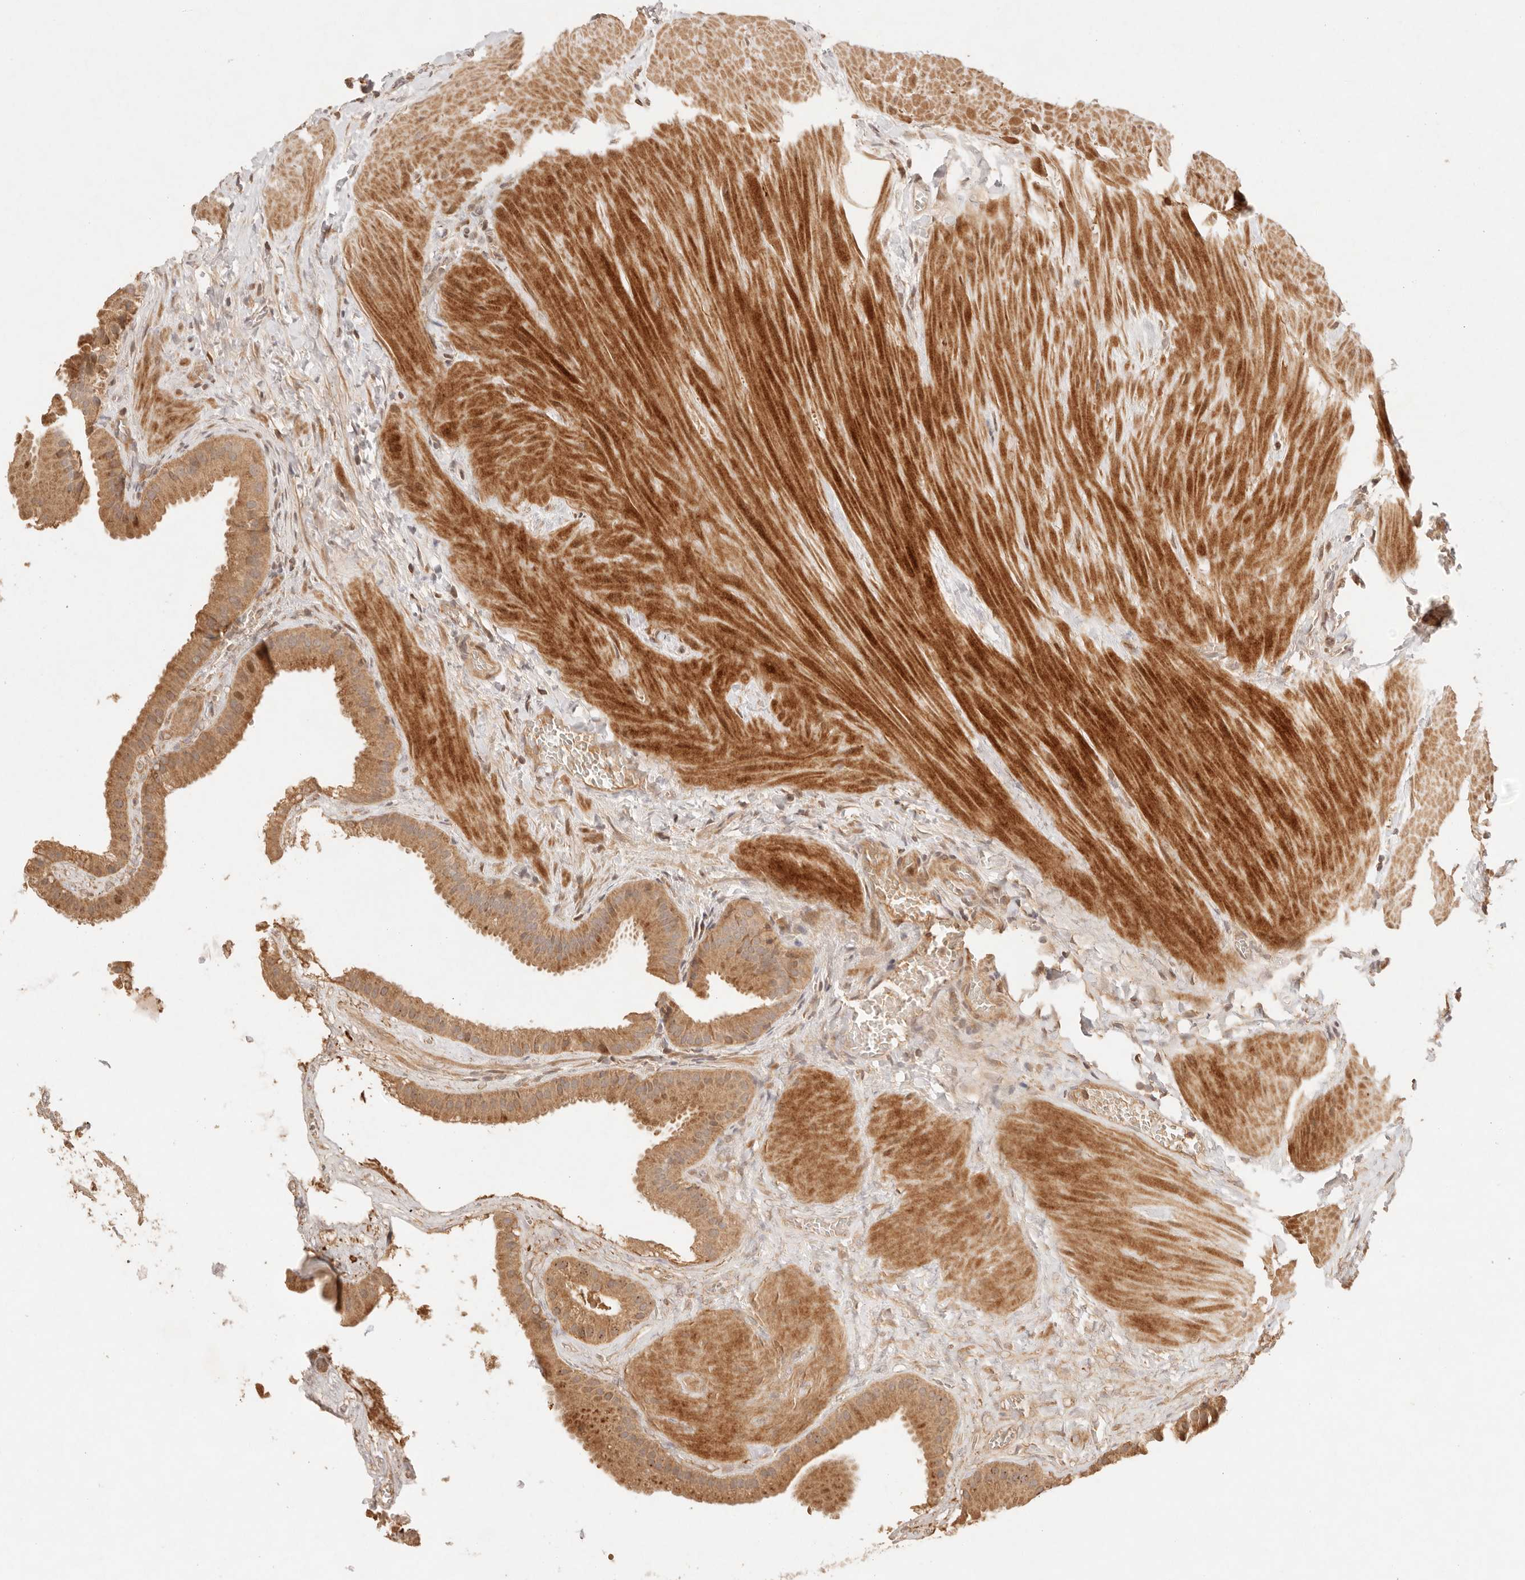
{"staining": {"intensity": "moderate", "quantity": ">75%", "location": "cytoplasmic/membranous"}, "tissue": "gallbladder", "cell_type": "Glandular cells", "image_type": "normal", "snomed": [{"axis": "morphology", "description": "Normal tissue, NOS"}, {"axis": "topography", "description": "Gallbladder"}], "caption": "Glandular cells display medium levels of moderate cytoplasmic/membranous positivity in approximately >75% of cells in benign human gallbladder. The staining was performed using DAB, with brown indicating positive protein expression. Nuclei are stained blue with hematoxylin.", "gene": "PHLDA3", "patient": {"sex": "male", "age": 55}}